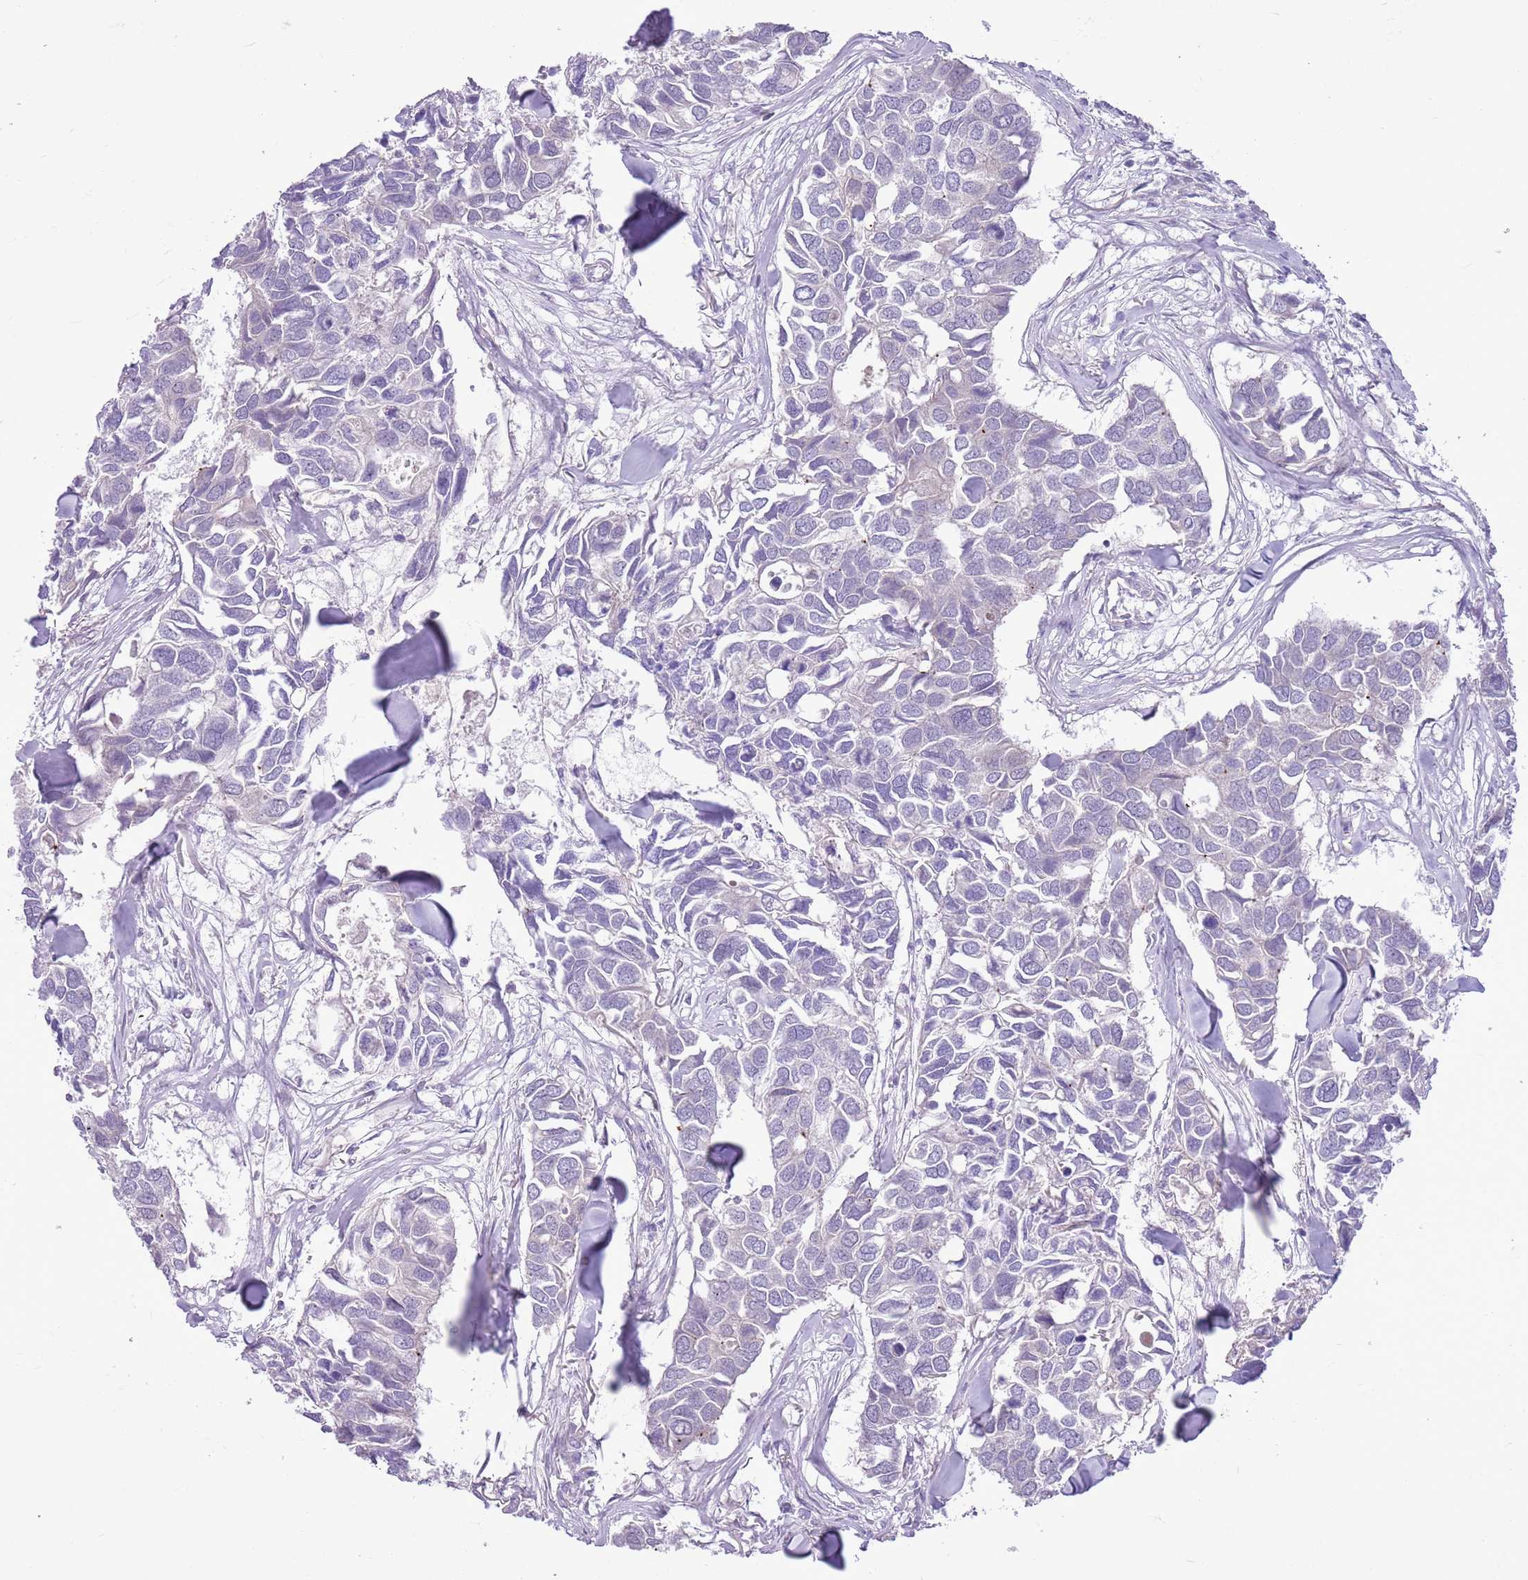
{"staining": {"intensity": "negative", "quantity": "none", "location": "none"}, "tissue": "breast cancer", "cell_type": "Tumor cells", "image_type": "cancer", "snomed": [{"axis": "morphology", "description": "Duct carcinoma"}, {"axis": "topography", "description": "Breast"}], "caption": "Immunohistochemical staining of human intraductal carcinoma (breast) demonstrates no significant staining in tumor cells. Nuclei are stained in blue.", "gene": "PARP8", "patient": {"sex": "female", "age": 83}}